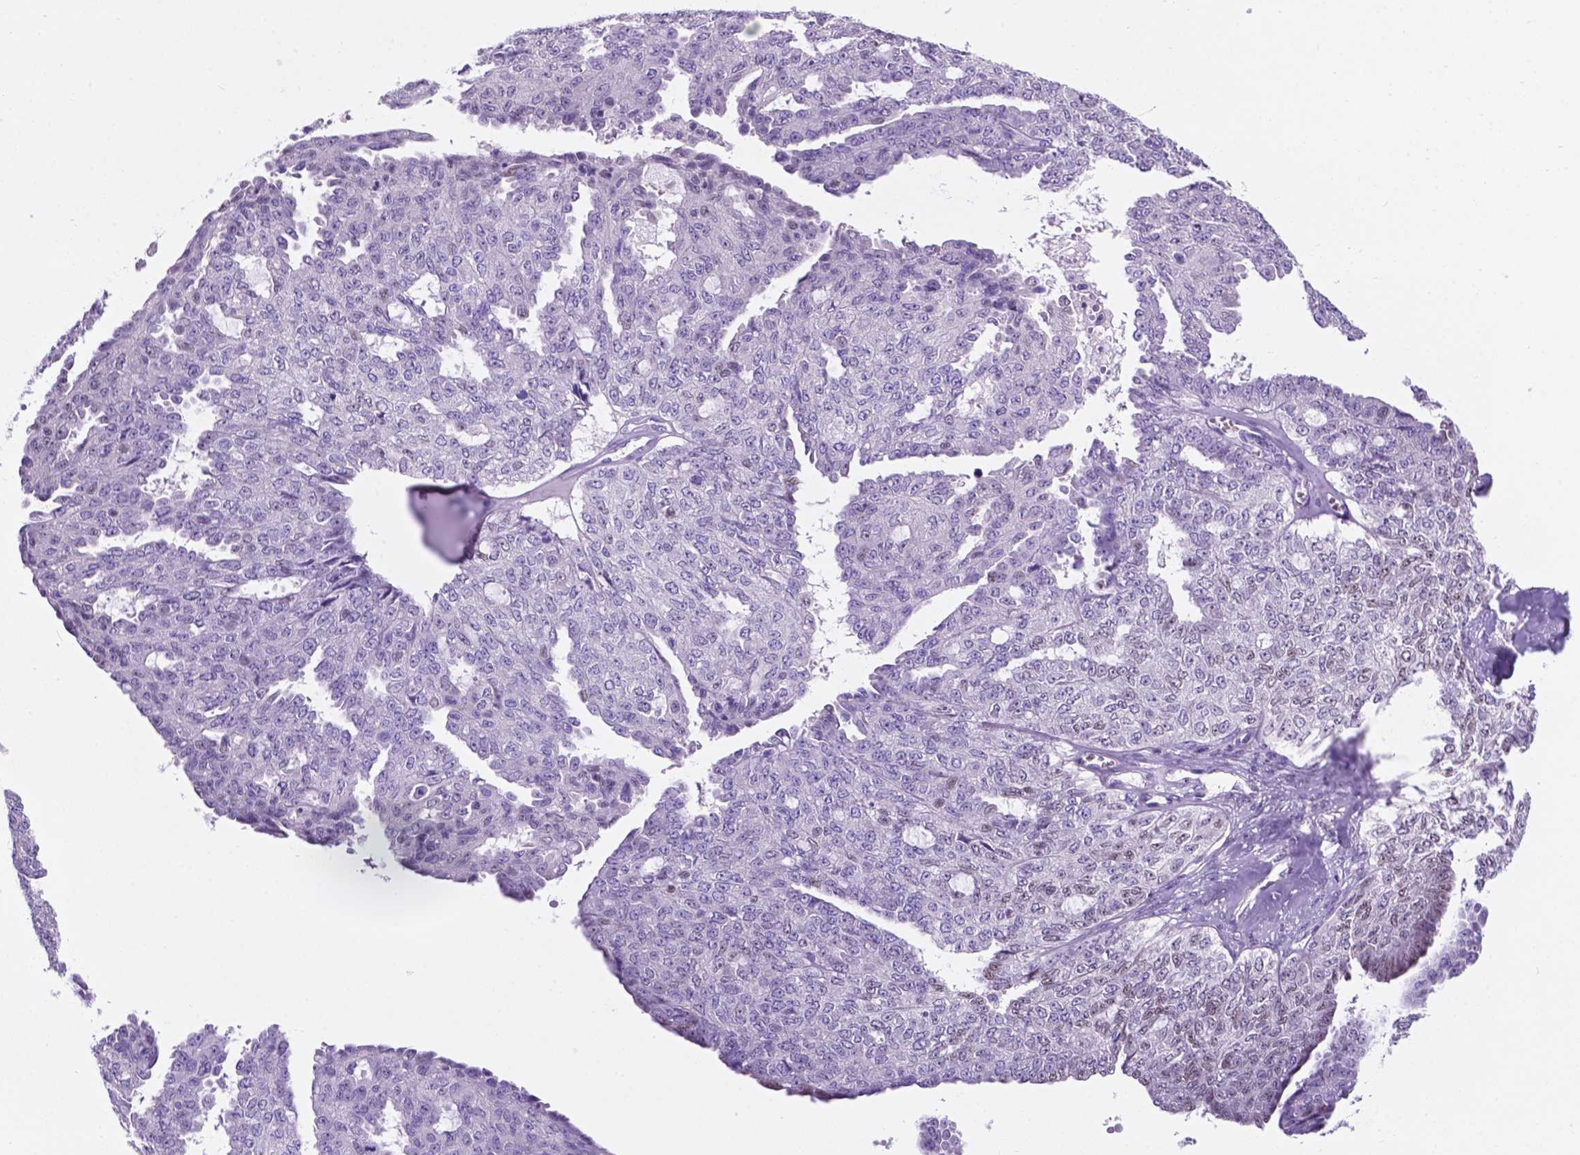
{"staining": {"intensity": "weak", "quantity": "<25%", "location": "nuclear"}, "tissue": "ovarian cancer", "cell_type": "Tumor cells", "image_type": "cancer", "snomed": [{"axis": "morphology", "description": "Cystadenocarcinoma, serous, NOS"}, {"axis": "topography", "description": "Ovary"}], "caption": "Tumor cells are negative for protein expression in human ovarian cancer (serous cystadenocarcinoma).", "gene": "TMEM210", "patient": {"sex": "female", "age": 71}}